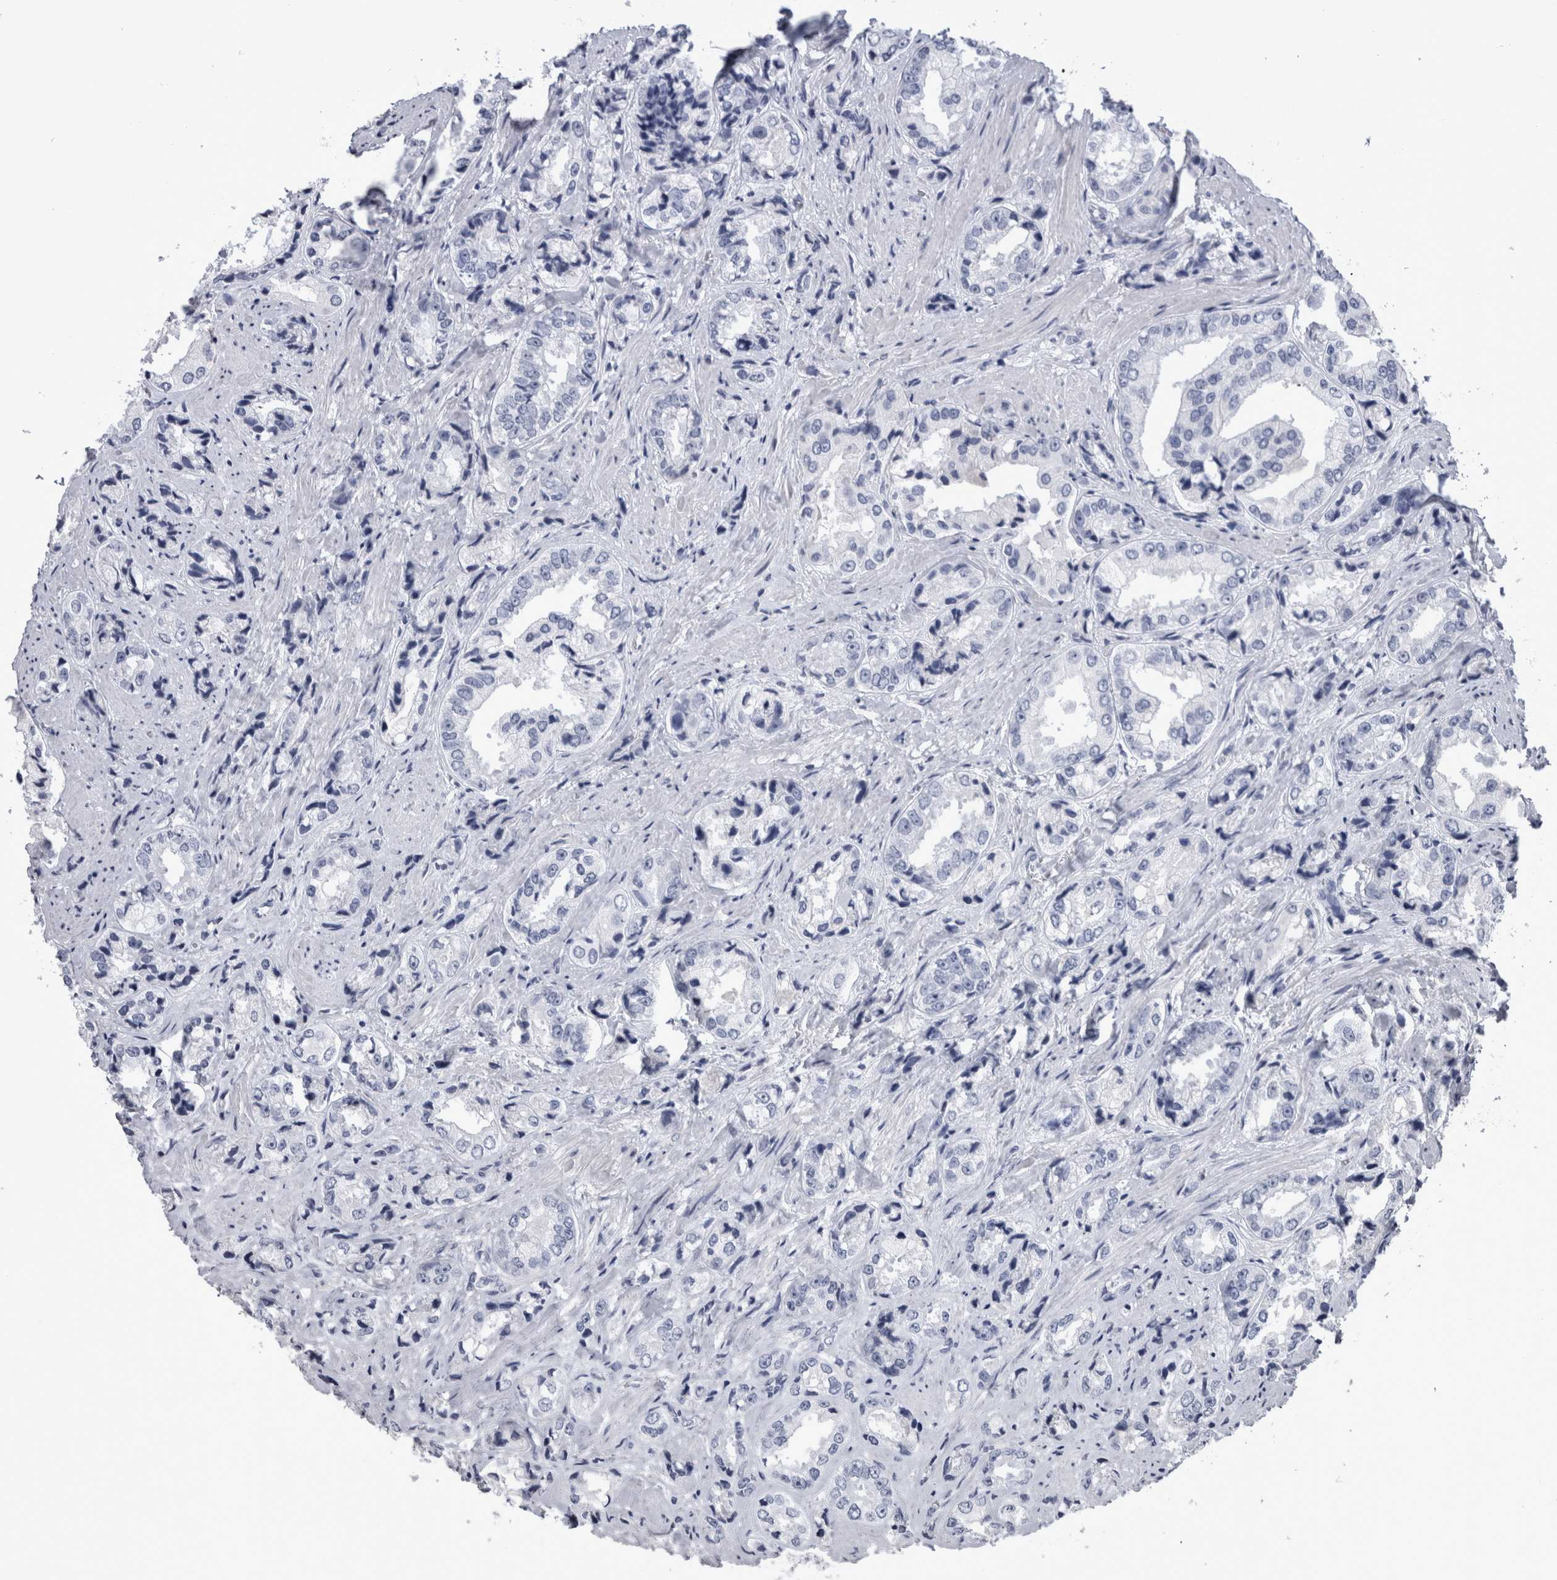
{"staining": {"intensity": "negative", "quantity": "none", "location": "none"}, "tissue": "prostate cancer", "cell_type": "Tumor cells", "image_type": "cancer", "snomed": [{"axis": "morphology", "description": "Adenocarcinoma, High grade"}, {"axis": "topography", "description": "Prostate"}], "caption": "Prostate cancer stained for a protein using immunohistochemistry (IHC) exhibits no expression tumor cells.", "gene": "PAX5", "patient": {"sex": "male", "age": 61}}